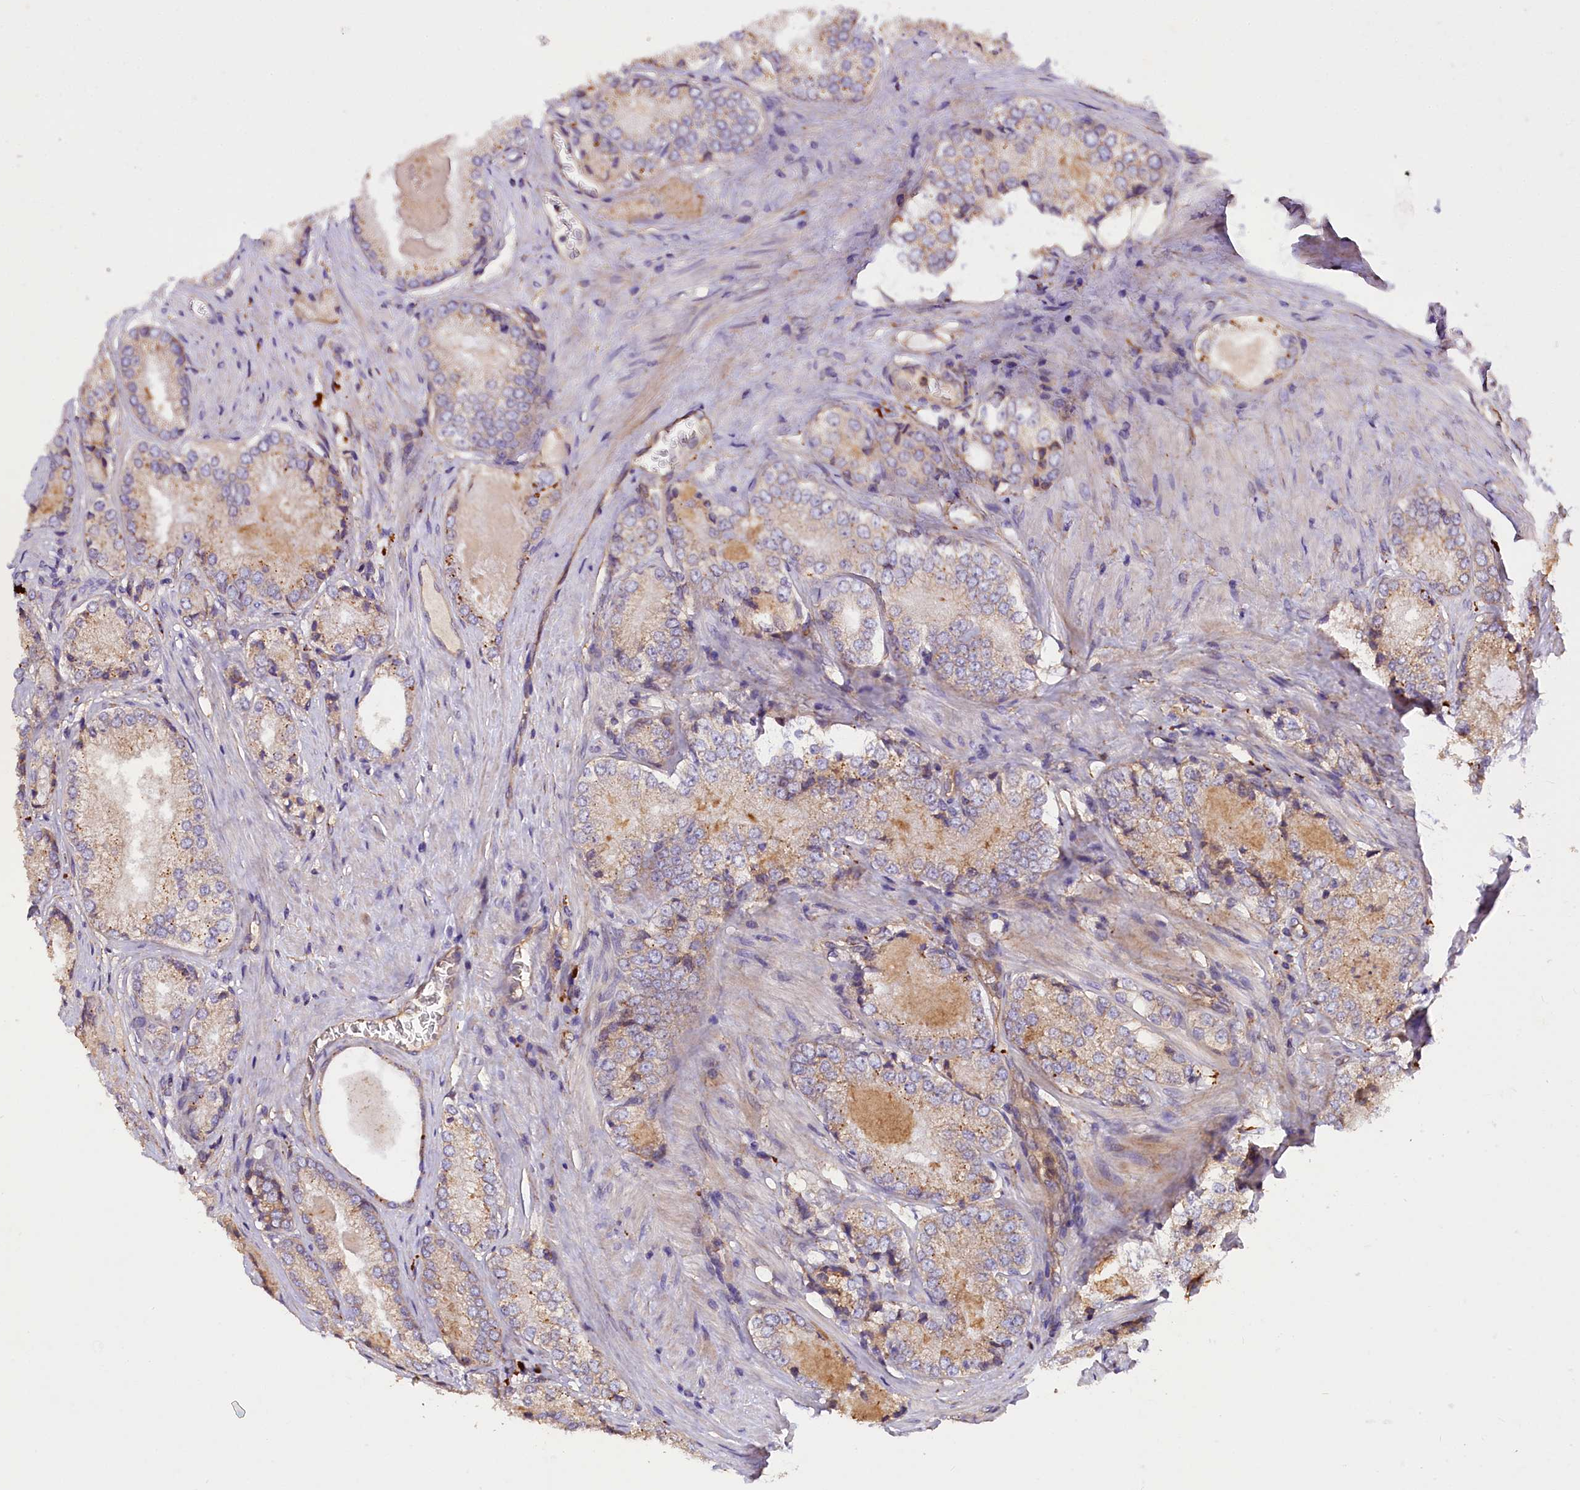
{"staining": {"intensity": "weak", "quantity": "25%-75%", "location": "cytoplasmic/membranous"}, "tissue": "prostate cancer", "cell_type": "Tumor cells", "image_type": "cancer", "snomed": [{"axis": "morphology", "description": "Adenocarcinoma, Low grade"}, {"axis": "topography", "description": "Prostate"}], "caption": "DAB (3,3'-diaminobenzidine) immunohistochemical staining of prostate adenocarcinoma (low-grade) exhibits weak cytoplasmic/membranous protein positivity in about 25%-75% of tumor cells.", "gene": "ERMARD", "patient": {"sex": "male", "age": 68}}